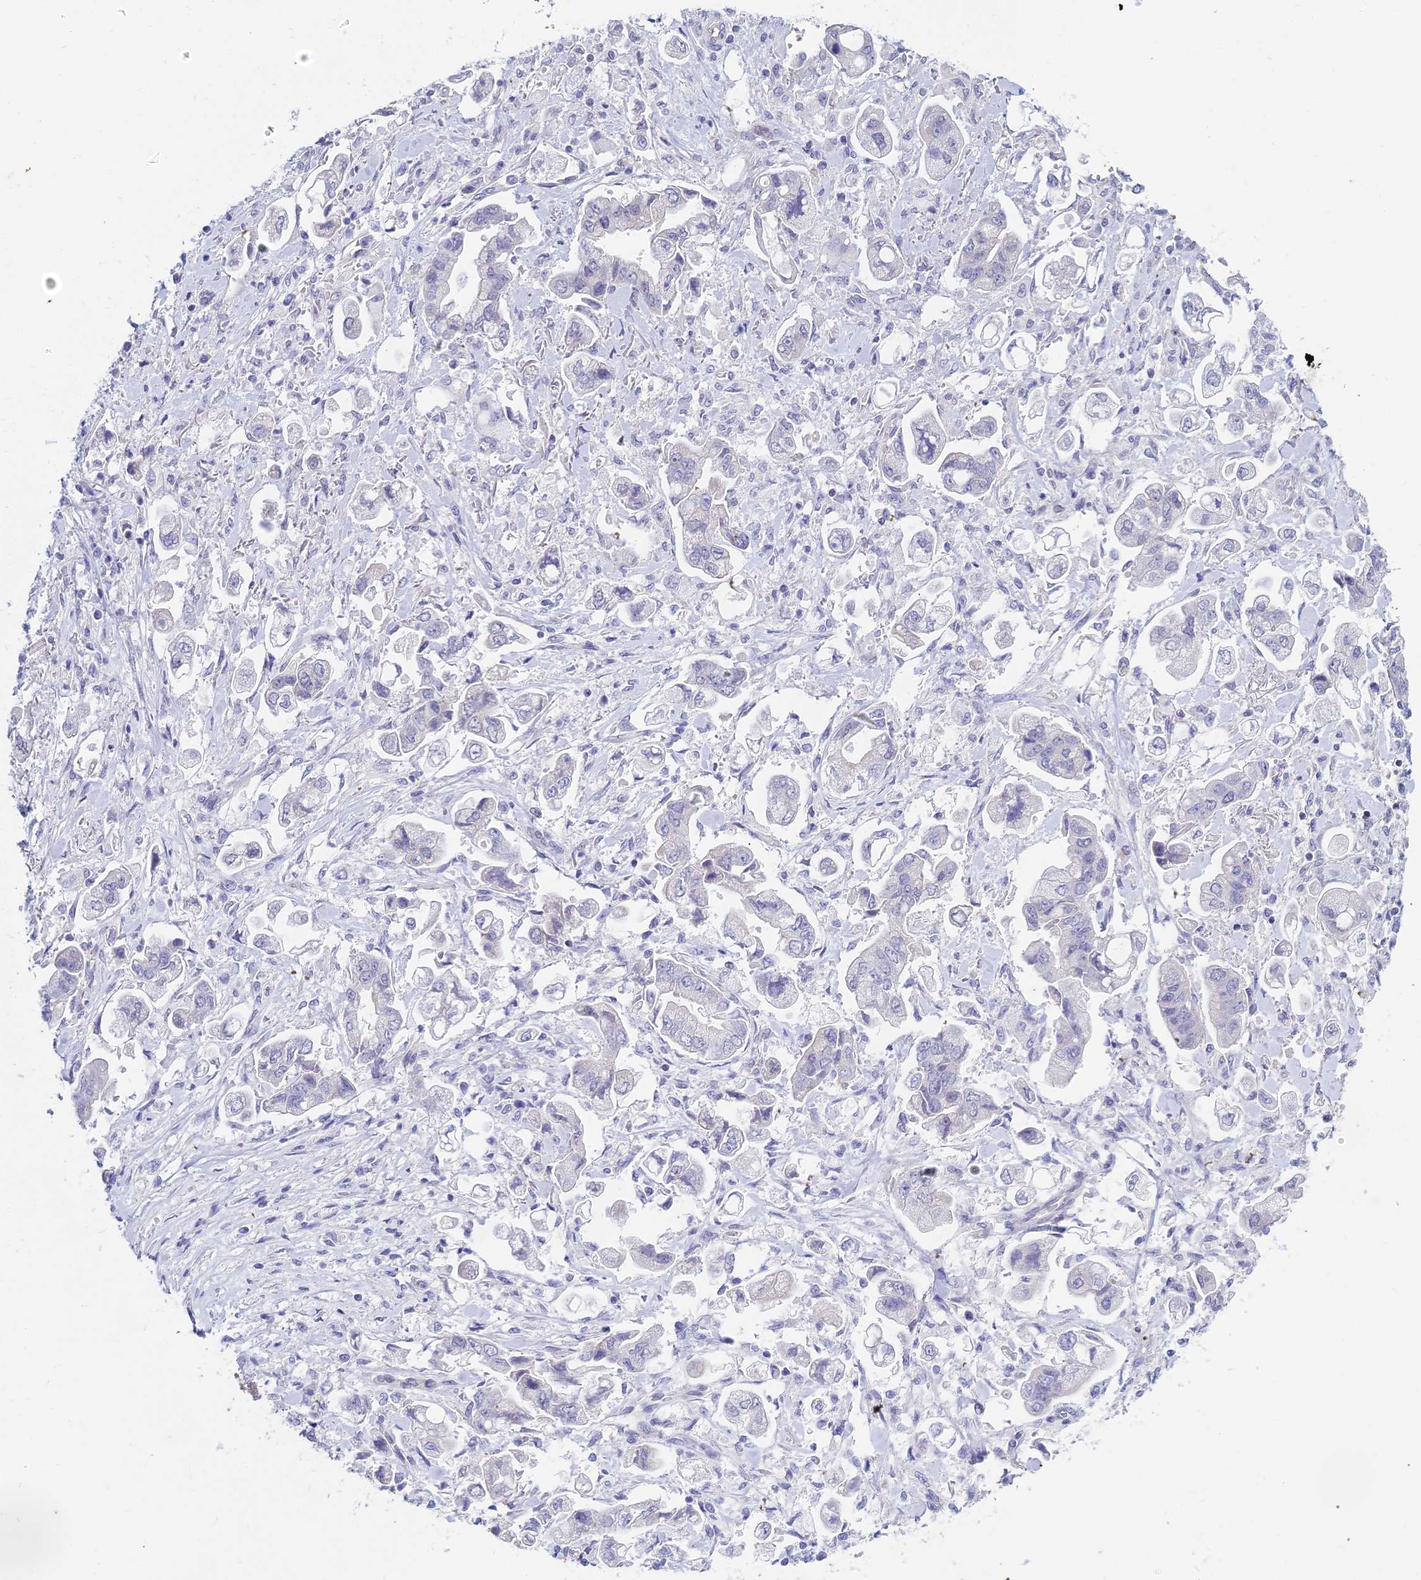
{"staining": {"intensity": "negative", "quantity": "none", "location": "none"}, "tissue": "stomach cancer", "cell_type": "Tumor cells", "image_type": "cancer", "snomed": [{"axis": "morphology", "description": "Adenocarcinoma, NOS"}, {"axis": "topography", "description": "Stomach"}], "caption": "Immunohistochemistry (IHC) of stomach cancer (adenocarcinoma) displays no staining in tumor cells.", "gene": "EEF2KMT", "patient": {"sex": "male", "age": 62}}